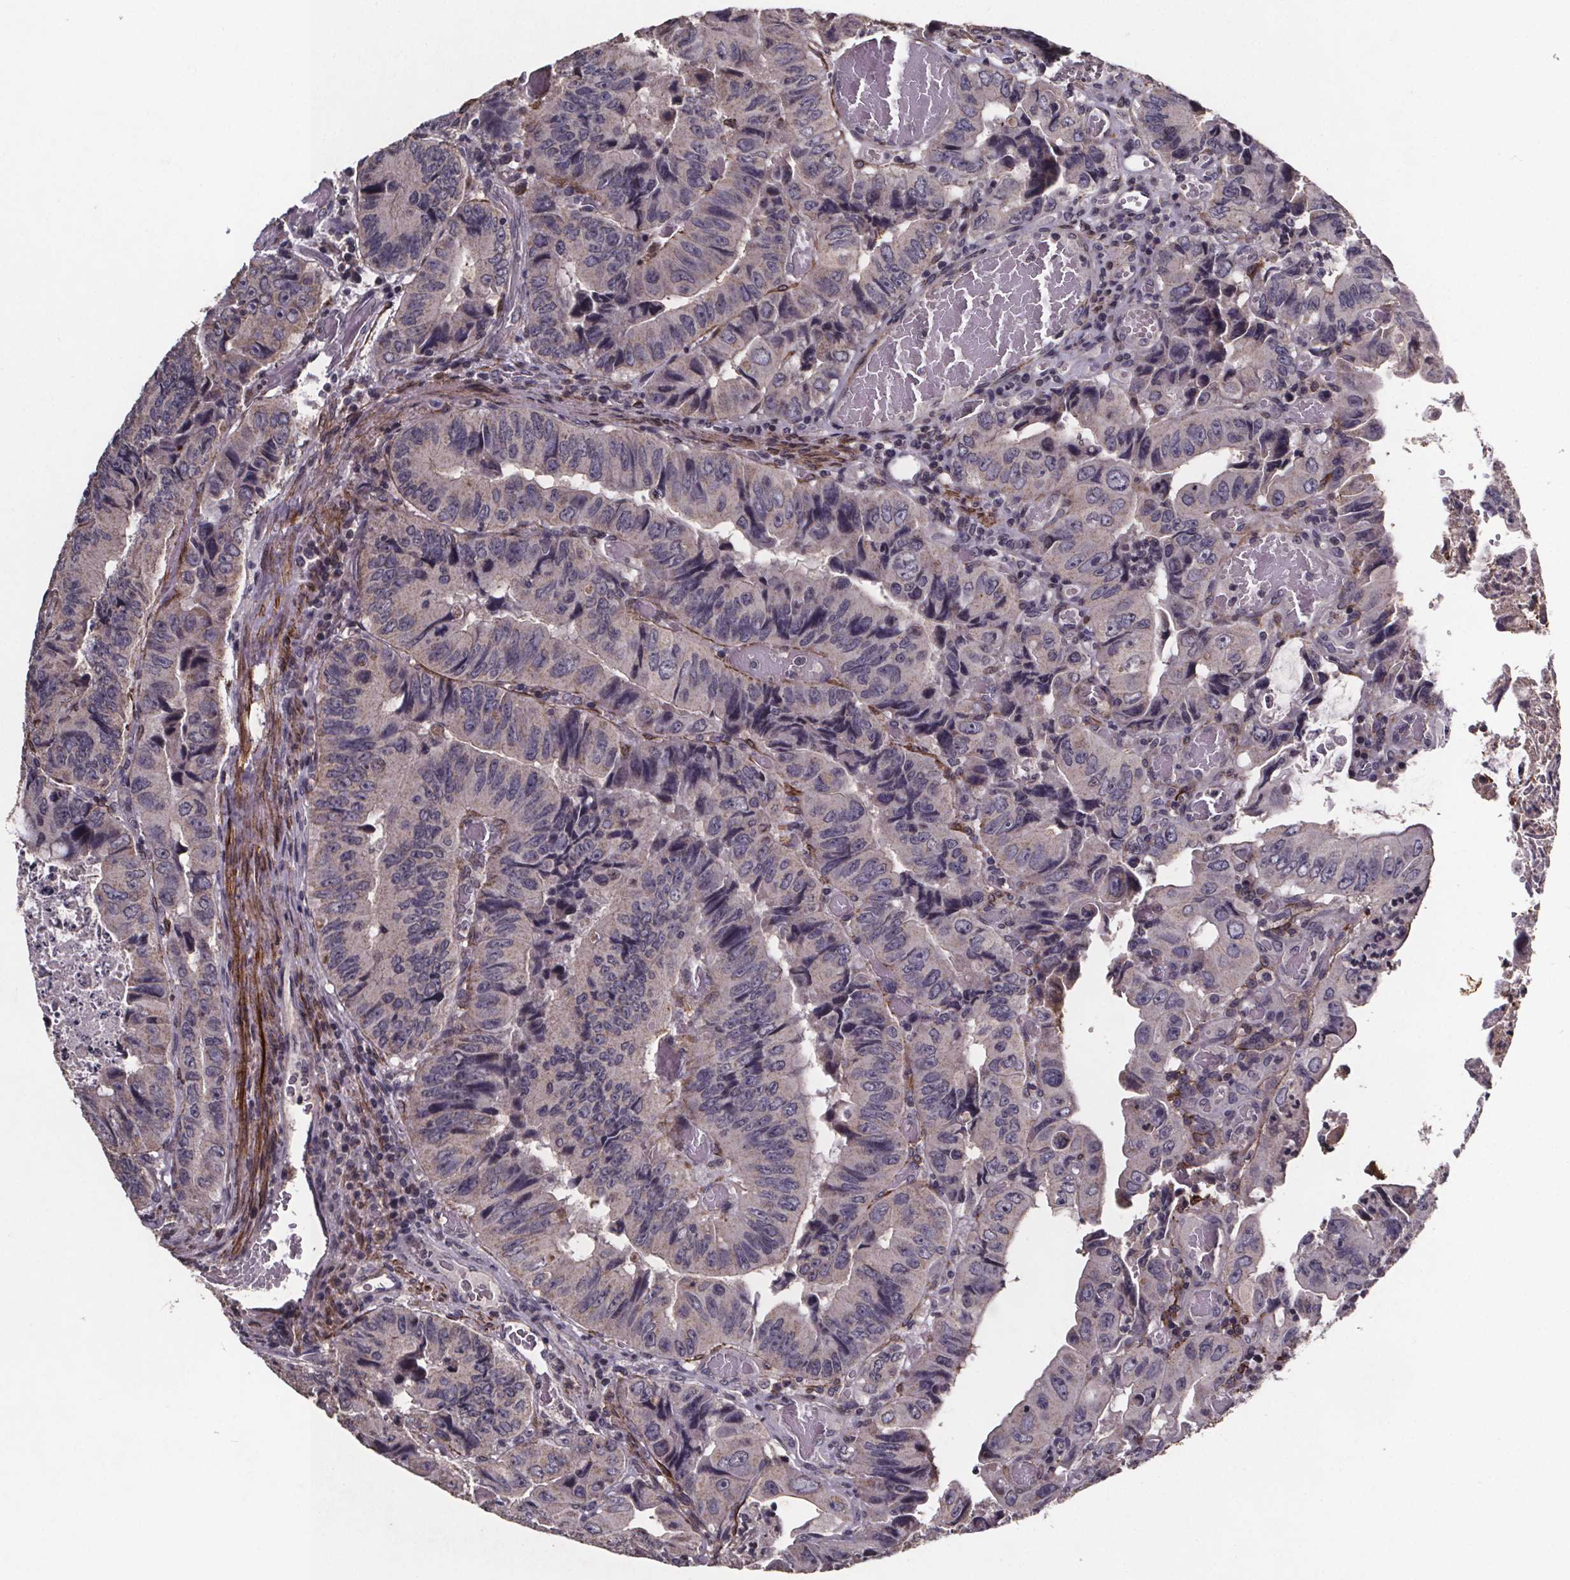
{"staining": {"intensity": "negative", "quantity": "none", "location": "none"}, "tissue": "colorectal cancer", "cell_type": "Tumor cells", "image_type": "cancer", "snomed": [{"axis": "morphology", "description": "Adenocarcinoma, NOS"}, {"axis": "topography", "description": "Colon"}], "caption": "Immunohistochemistry histopathology image of colorectal cancer stained for a protein (brown), which shows no staining in tumor cells. (DAB (3,3'-diaminobenzidine) immunohistochemistry (IHC), high magnification).", "gene": "PALLD", "patient": {"sex": "female", "age": 84}}